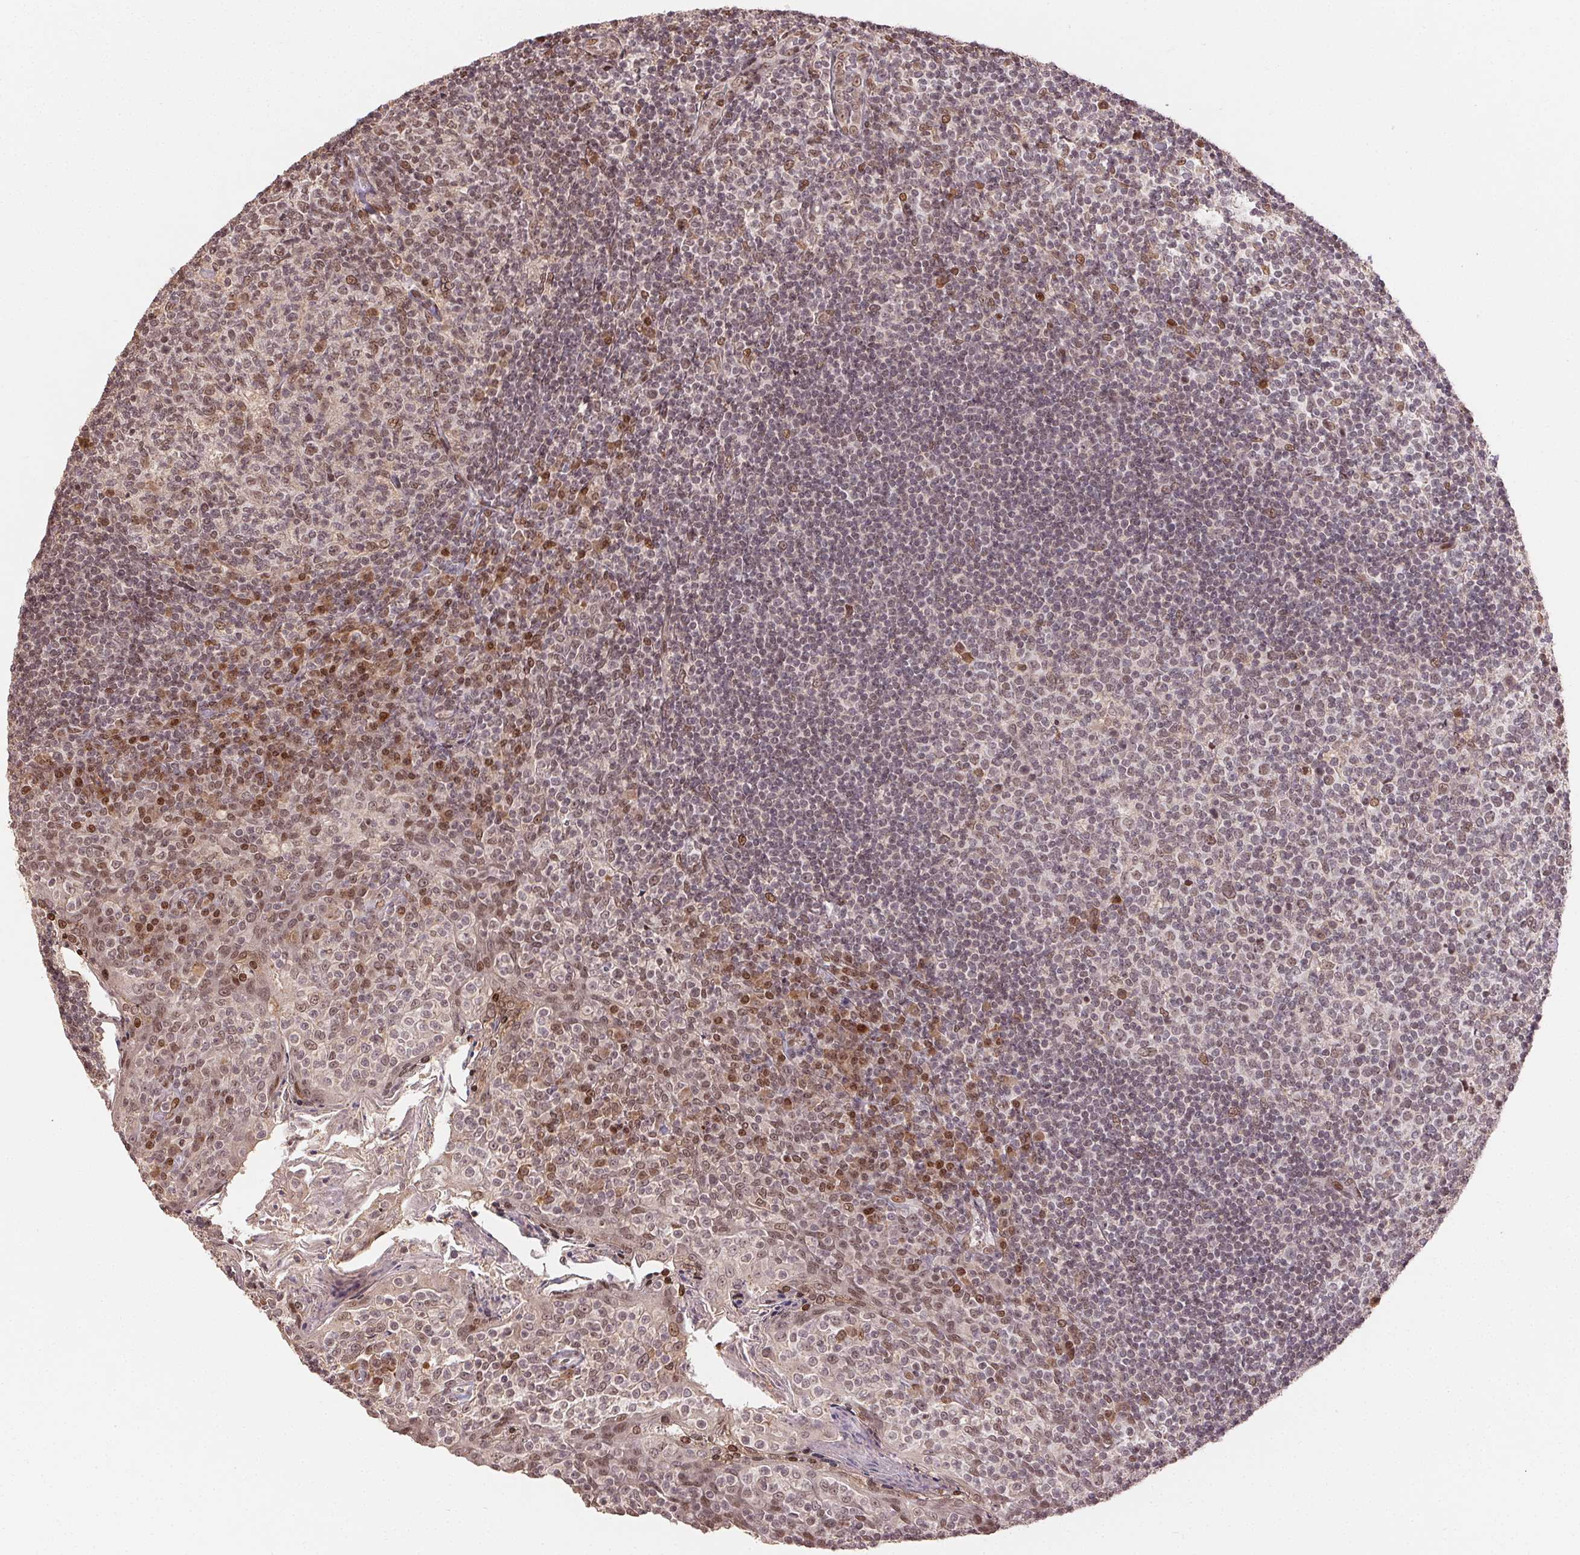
{"staining": {"intensity": "weak", "quantity": "25%-75%", "location": "nuclear"}, "tissue": "tonsil", "cell_type": "Germinal center cells", "image_type": "normal", "snomed": [{"axis": "morphology", "description": "Normal tissue, NOS"}, {"axis": "topography", "description": "Tonsil"}], "caption": "Immunohistochemical staining of normal tonsil demonstrates 25%-75% levels of weak nuclear protein expression in about 25%-75% of germinal center cells. Ihc stains the protein of interest in brown and the nuclei are stained blue.", "gene": "MAPKAPK2", "patient": {"sex": "female", "age": 10}}